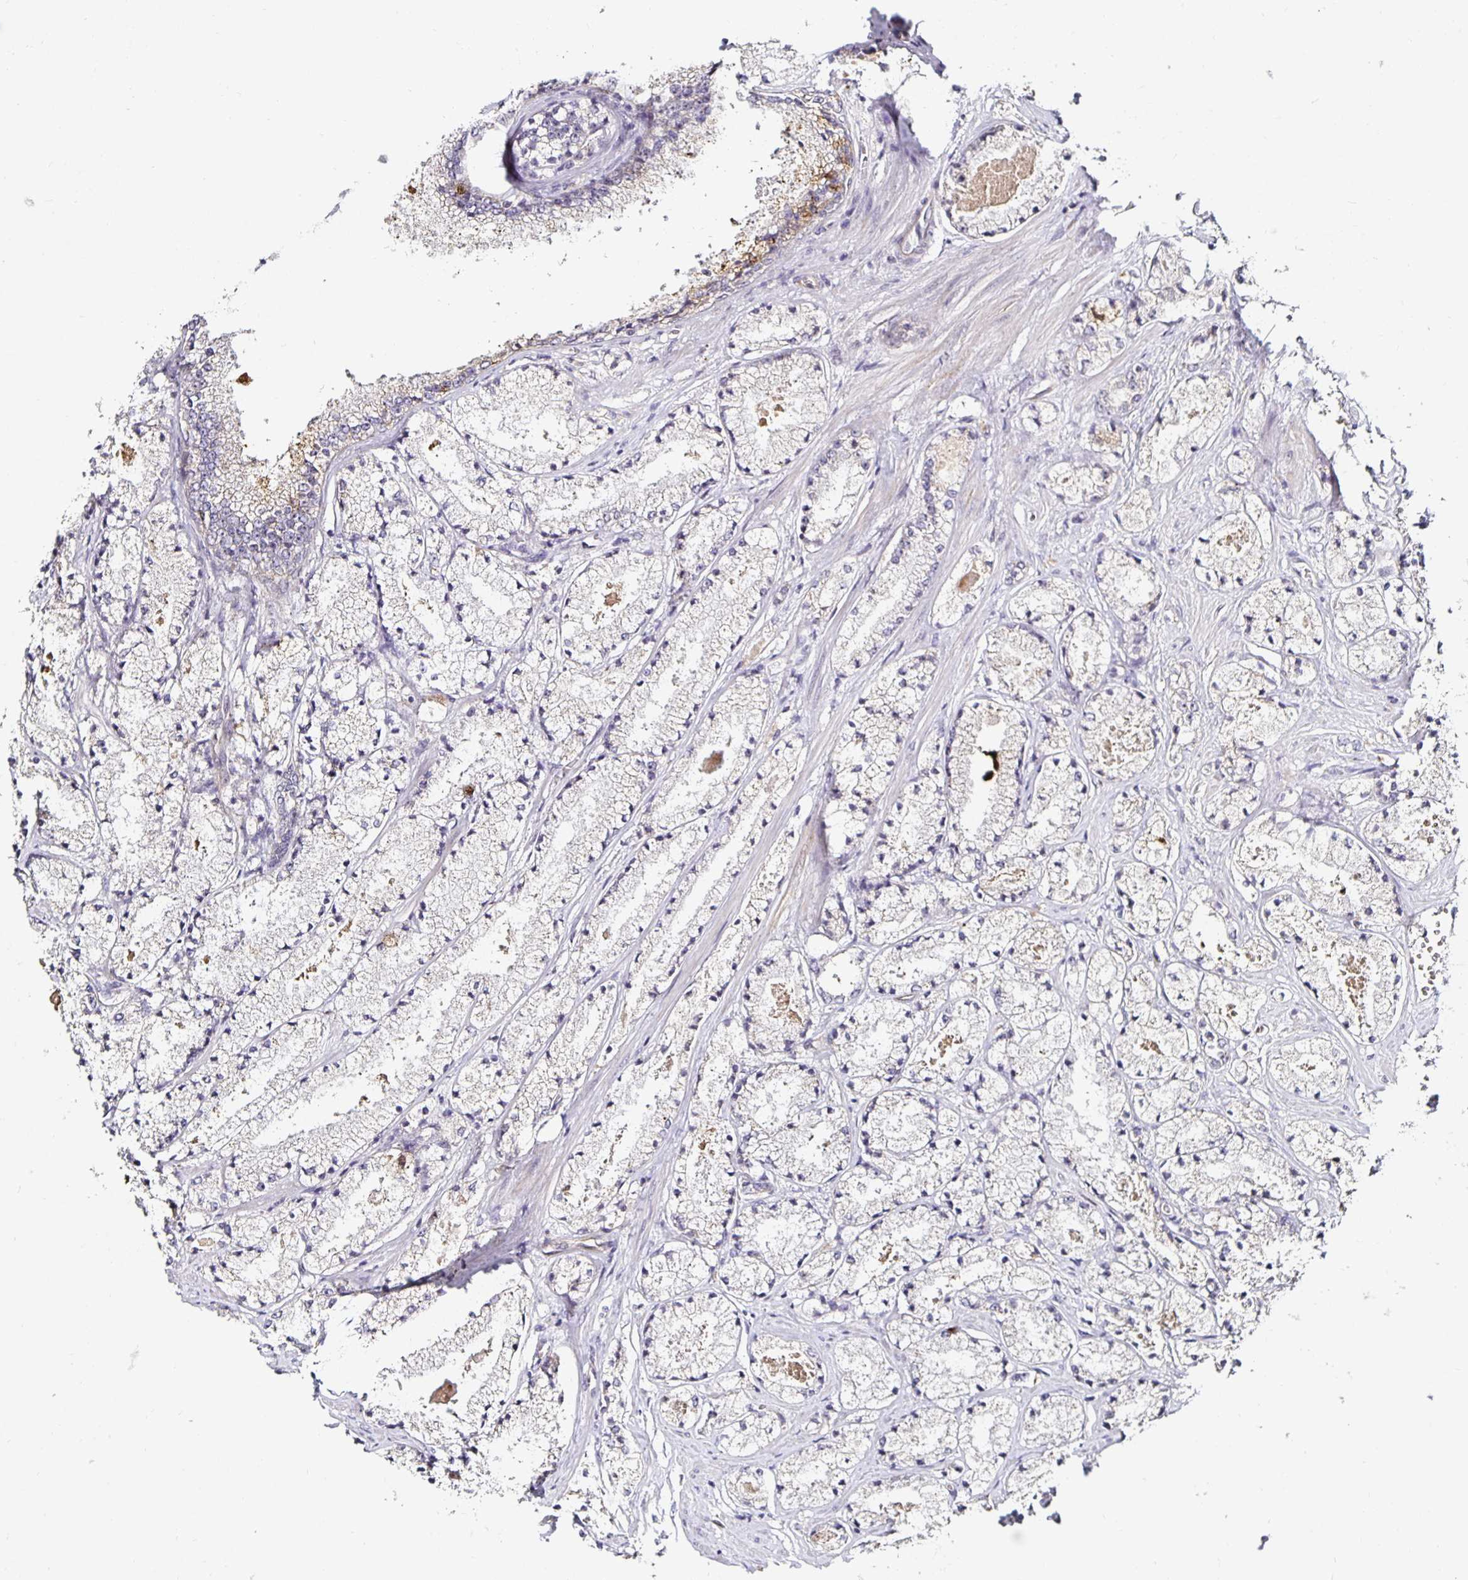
{"staining": {"intensity": "negative", "quantity": "none", "location": "none"}, "tissue": "prostate cancer", "cell_type": "Tumor cells", "image_type": "cancer", "snomed": [{"axis": "morphology", "description": "Adenocarcinoma, High grade"}, {"axis": "topography", "description": "Prostate"}], "caption": "Immunohistochemistry (IHC) image of neoplastic tissue: human adenocarcinoma (high-grade) (prostate) stained with DAB (3,3'-diaminobenzidine) demonstrates no significant protein expression in tumor cells.", "gene": "ANLN", "patient": {"sex": "male", "age": 63}}